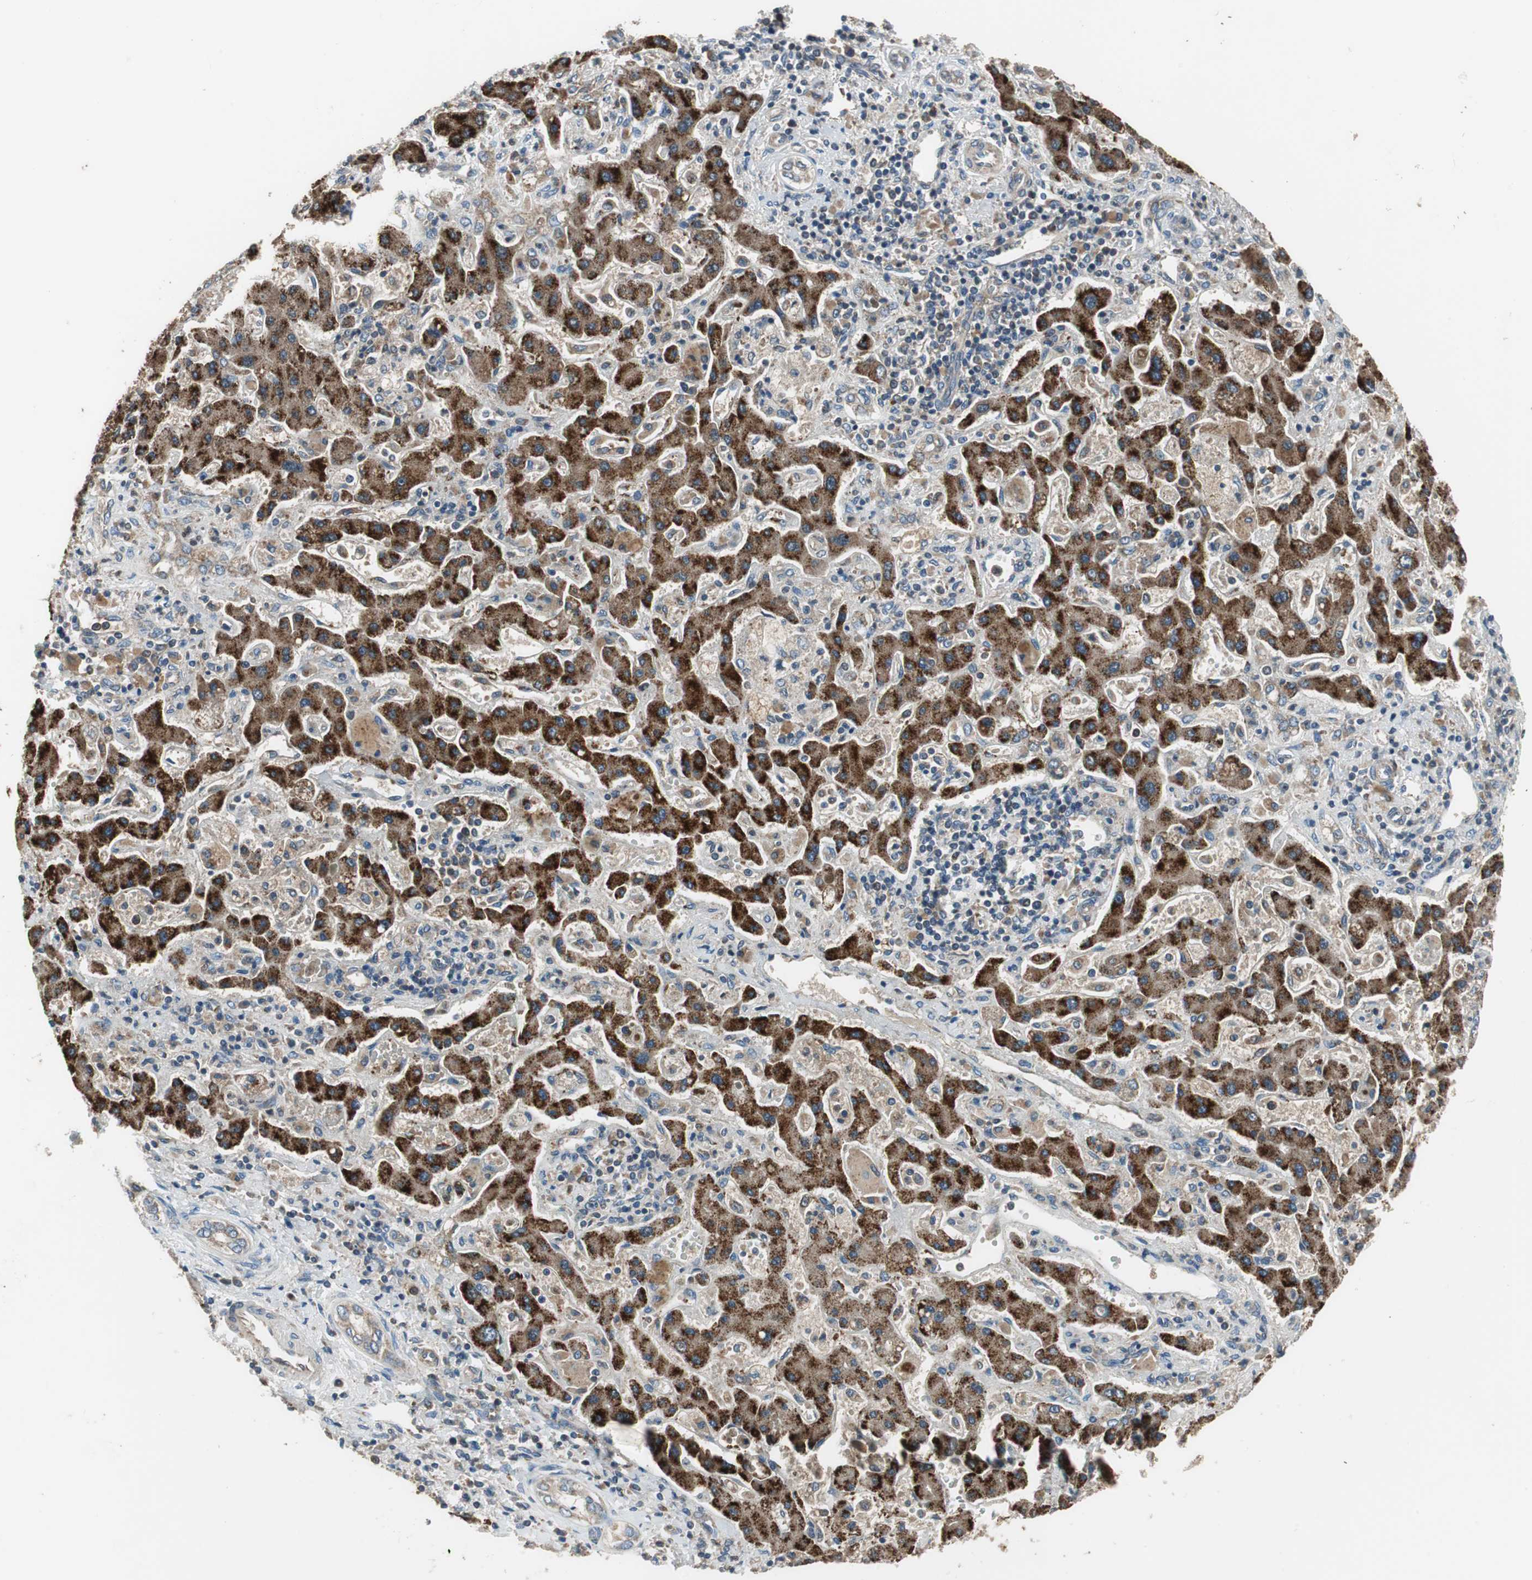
{"staining": {"intensity": "moderate", "quantity": ">75%", "location": "cytoplasmic/membranous"}, "tissue": "liver cancer", "cell_type": "Tumor cells", "image_type": "cancer", "snomed": [{"axis": "morphology", "description": "Cholangiocarcinoma"}, {"axis": "topography", "description": "Liver"}], "caption": "Immunohistochemical staining of human liver cancer (cholangiocarcinoma) displays medium levels of moderate cytoplasmic/membranous expression in about >75% of tumor cells. The protein is stained brown, and the nuclei are stained in blue (DAB IHC with brightfield microscopy, high magnification).", "gene": "PI4KB", "patient": {"sex": "male", "age": 50}}